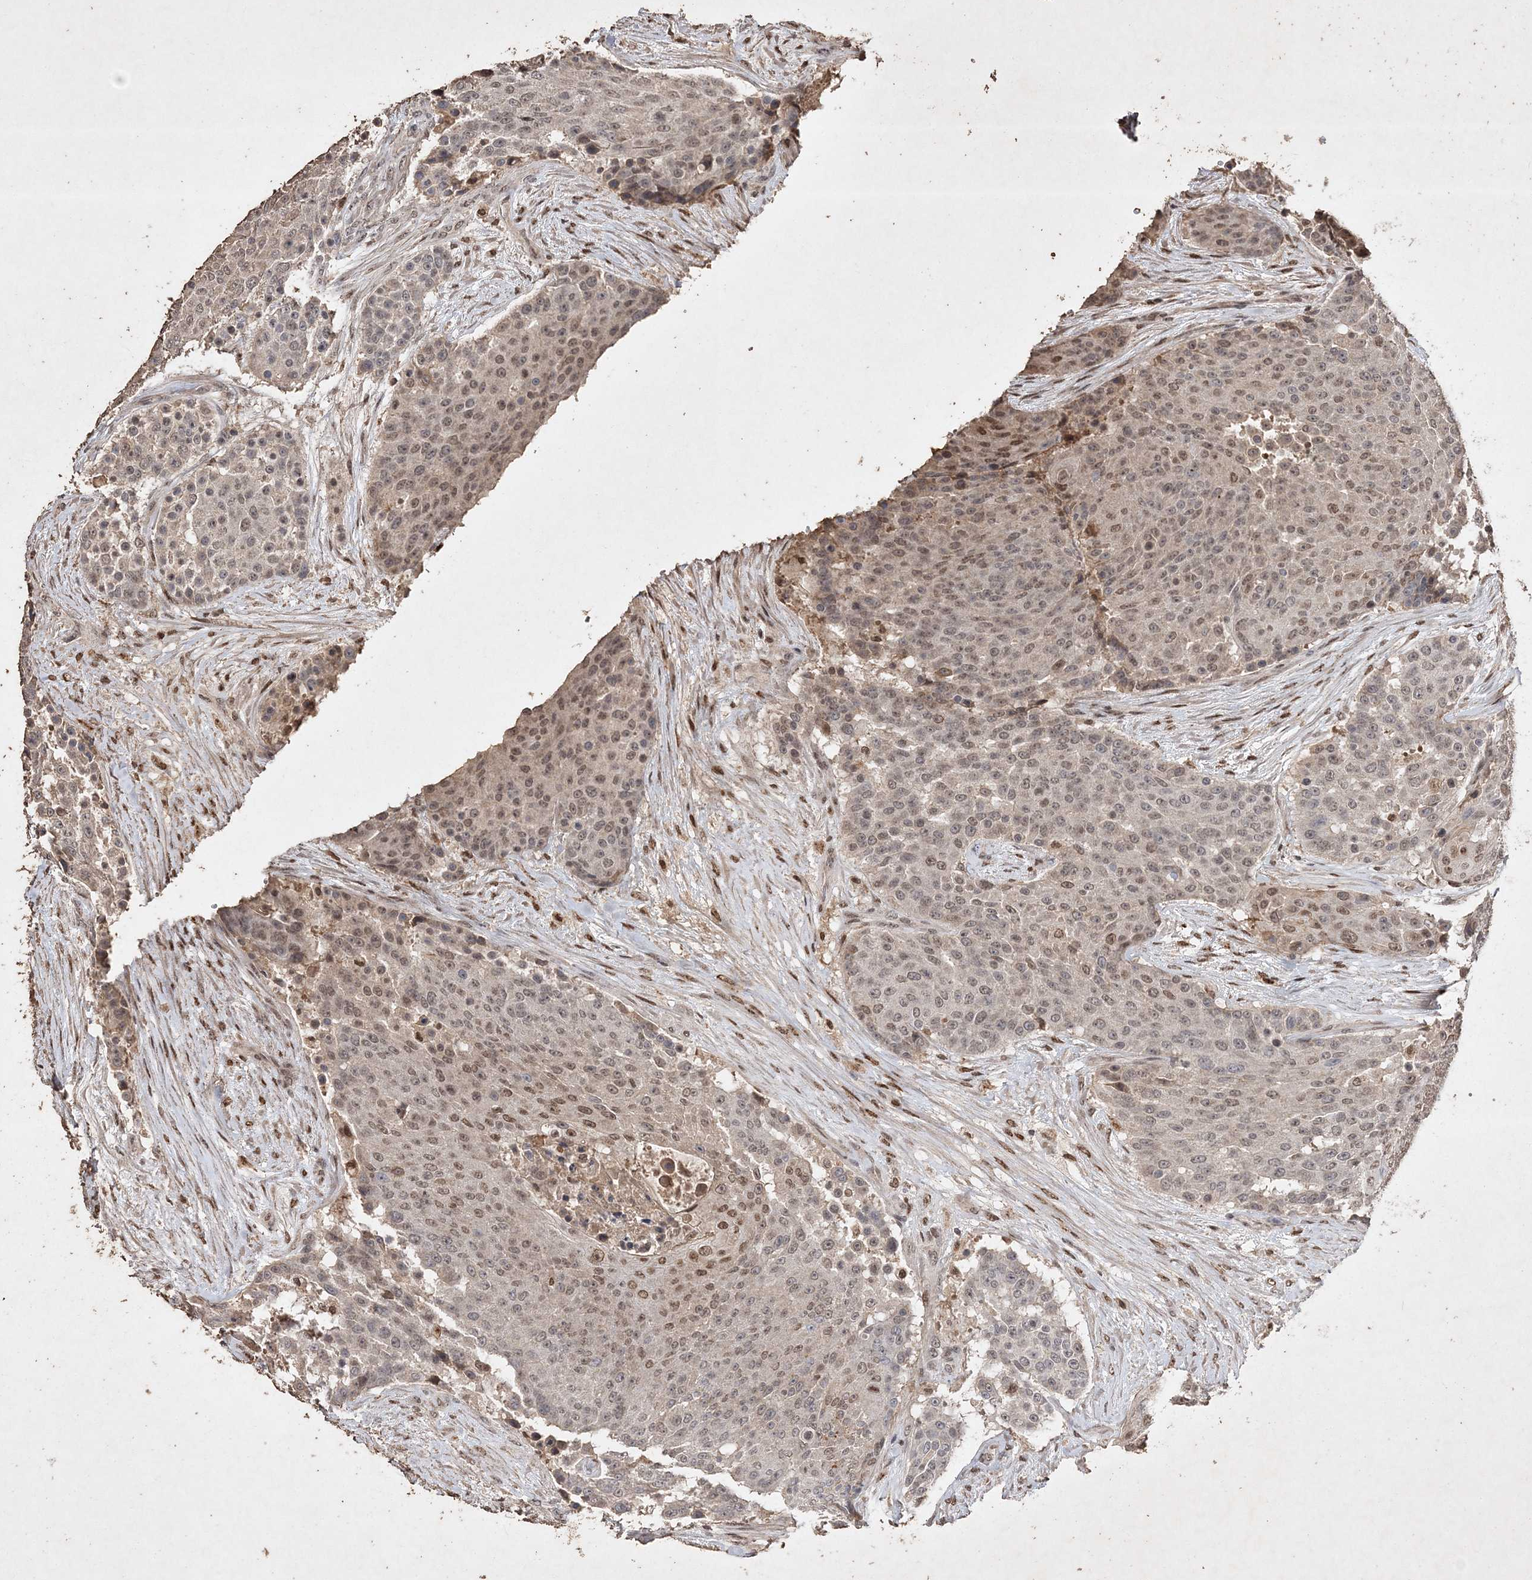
{"staining": {"intensity": "moderate", "quantity": "25%-75%", "location": "nuclear"}, "tissue": "urothelial cancer", "cell_type": "Tumor cells", "image_type": "cancer", "snomed": [{"axis": "morphology", "description": "Urothelial carcinoma, High grade"}, {"axis": "topography", "description": "Urinary bladder"}], "caption": "Immunohistochemical staining of urothelial cancer shows medium levels of moderate nuclear protein positivity in approximately 25%-75% of tumor cells. (Brightfield microscopy of DAB IHC at high magnification).", "gene": "C3orf38", "patient": {"sex": "female", "age": 63}}